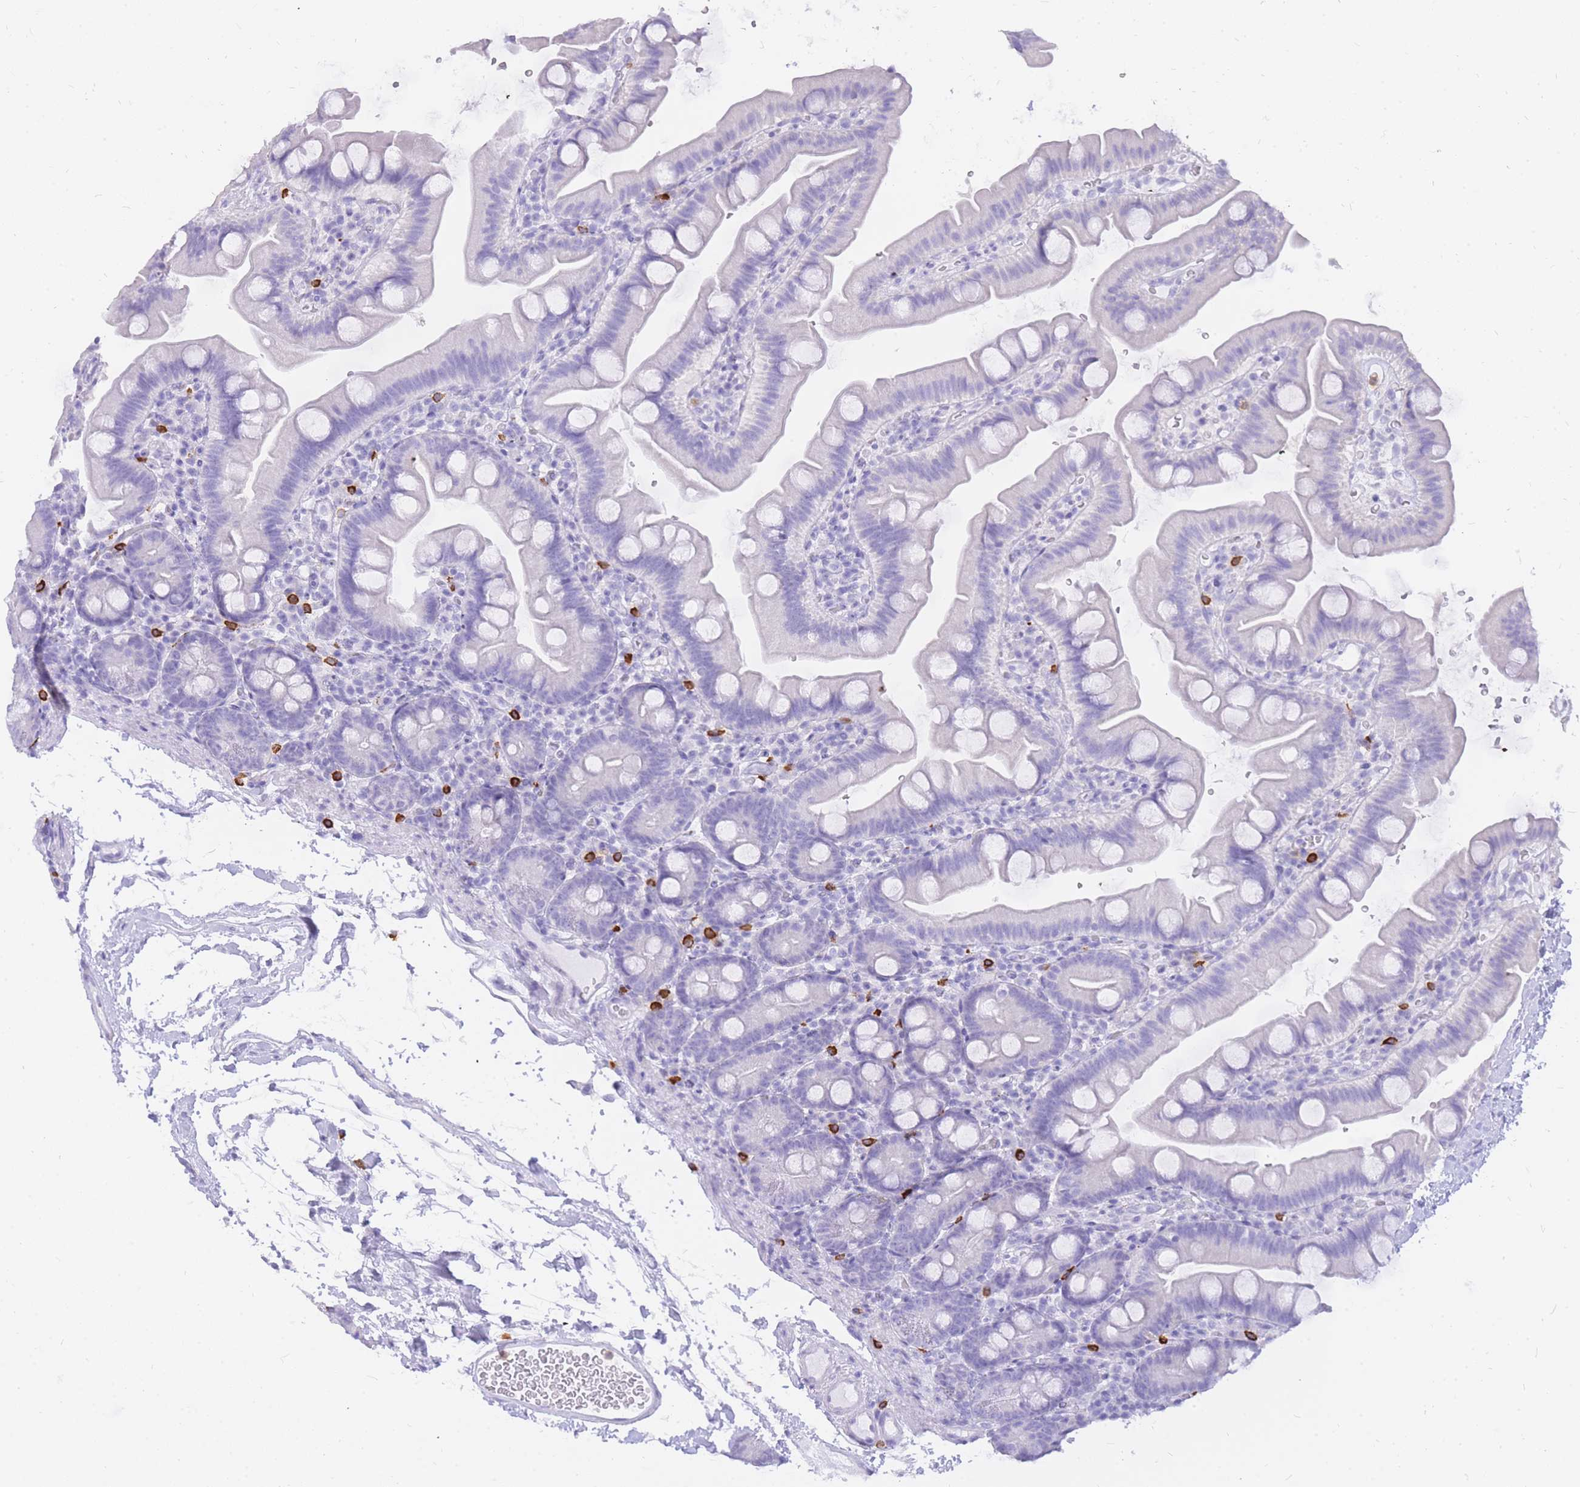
{"staining": {"intensity": "negative", "quantity": "none", "location": "none"}, "tissue": "small intestine", "cell_type": "Glandular cells", "image_type": "normal", "snomed": [{"axis": "morphology", "description": "Normal tissue, NOS"}, {"axis": "topography", "description": "Small intestine"}], "caption": "The histopathology image demonstrates no significant positivity in glandular cells of small intestine. (DAB IHC with hematoxylin counter stain).", "gene": "HERC1", "patient": {"sex": "female", "age": 68}}